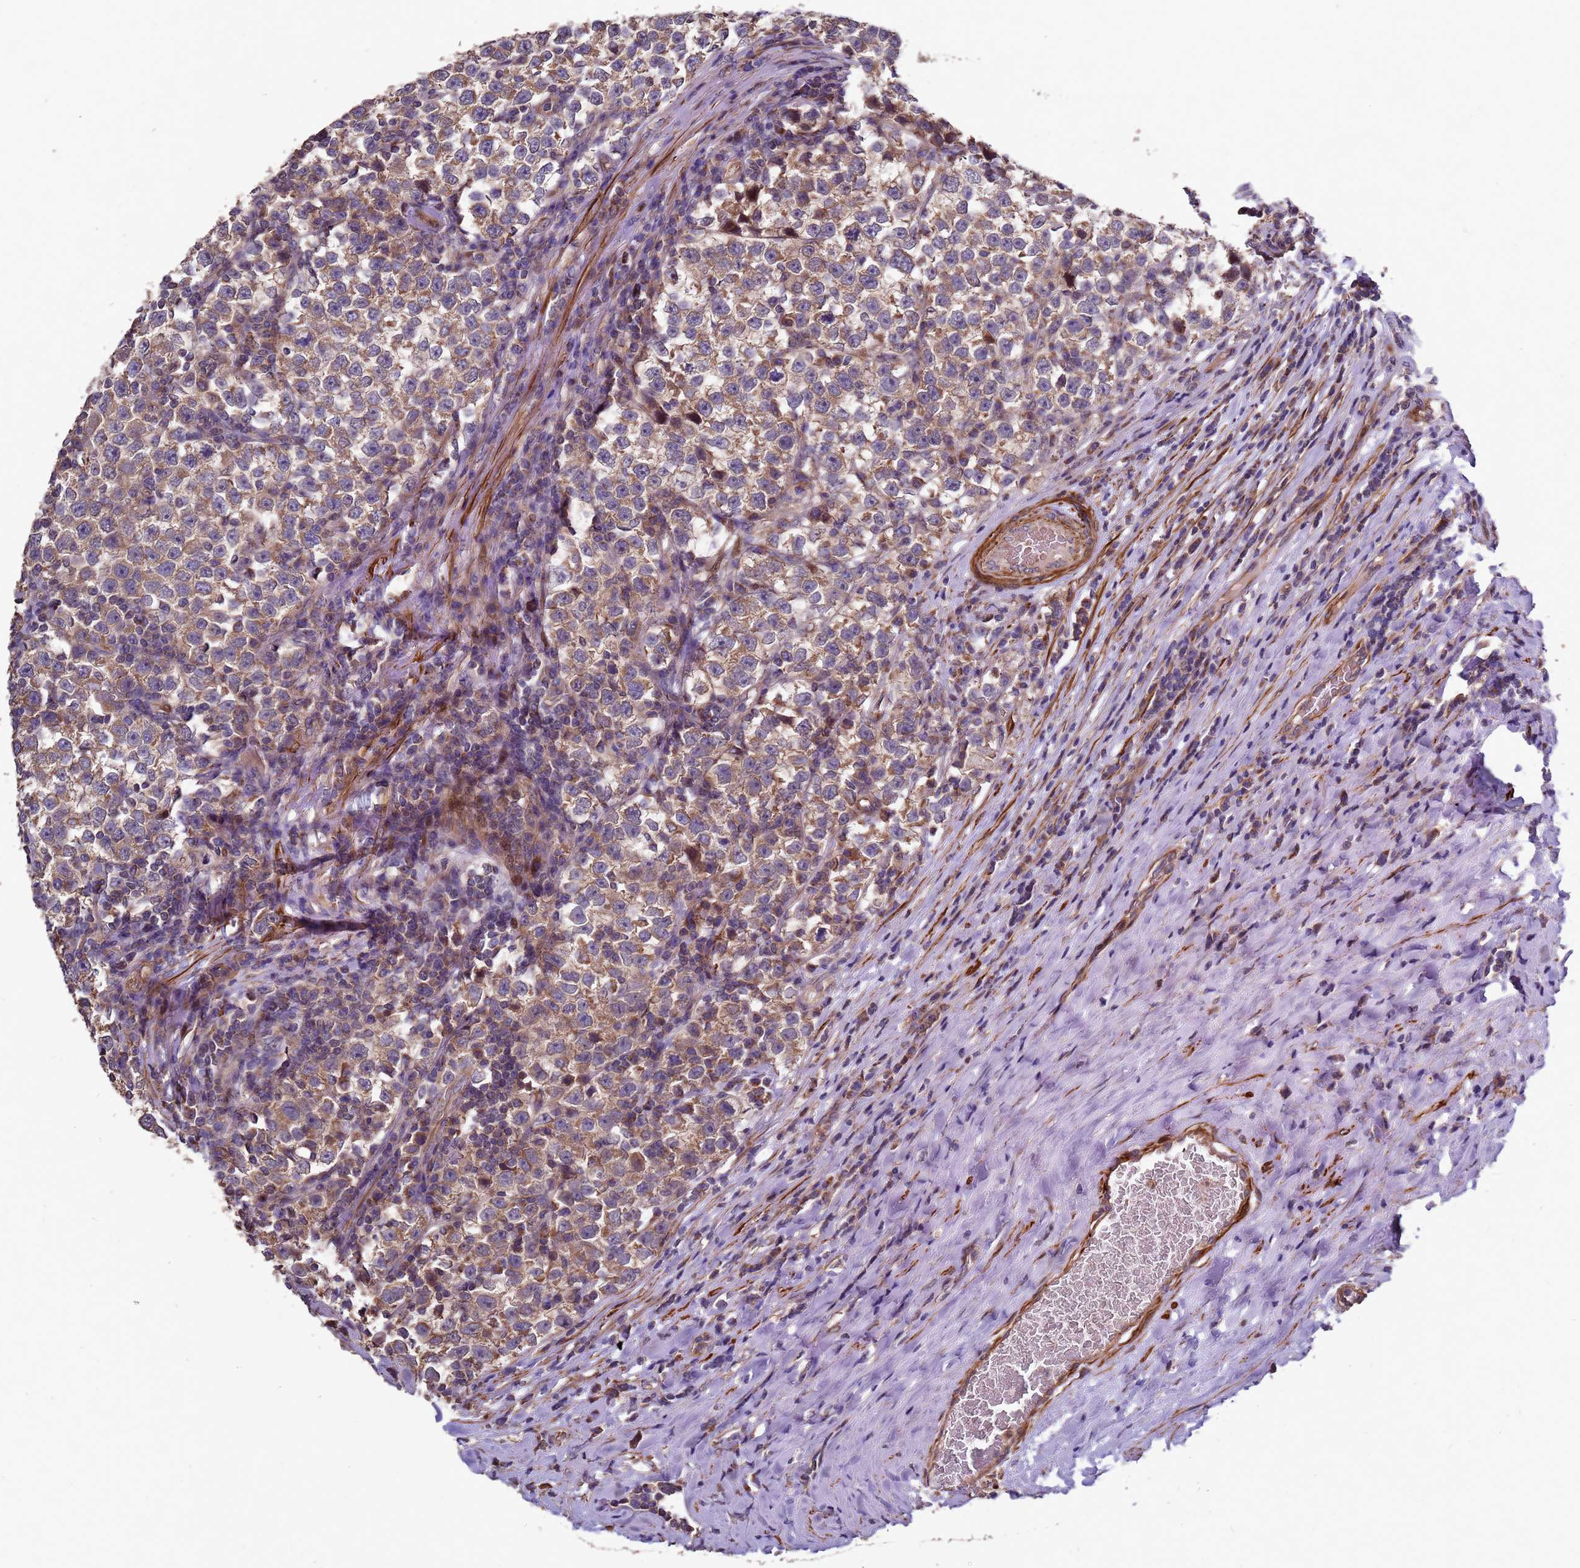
{"staining": {"intensity": "moderate", "quantity": ">75%", "location": "cytoplasmic/membranous"}, "tissue": "testis cancer", "cell_type": "Tumor cells", "image_type": "cancer", "snomed": [{"axis": "morphology", "description": "Normal tissue, NOS"}, {"axis": "morphology", "description": "Seminoma, NOS"}, {"axis": "topography", "description": "Testis"}], "caption": "Protein expression analysis of testis cancer (seminoma) reveals moderate cytoplasmic/membranous expression in approximately >75% of tumor cells.", "gene": "RSPRY1", "patient": {"sex": "male", "age": 43}}